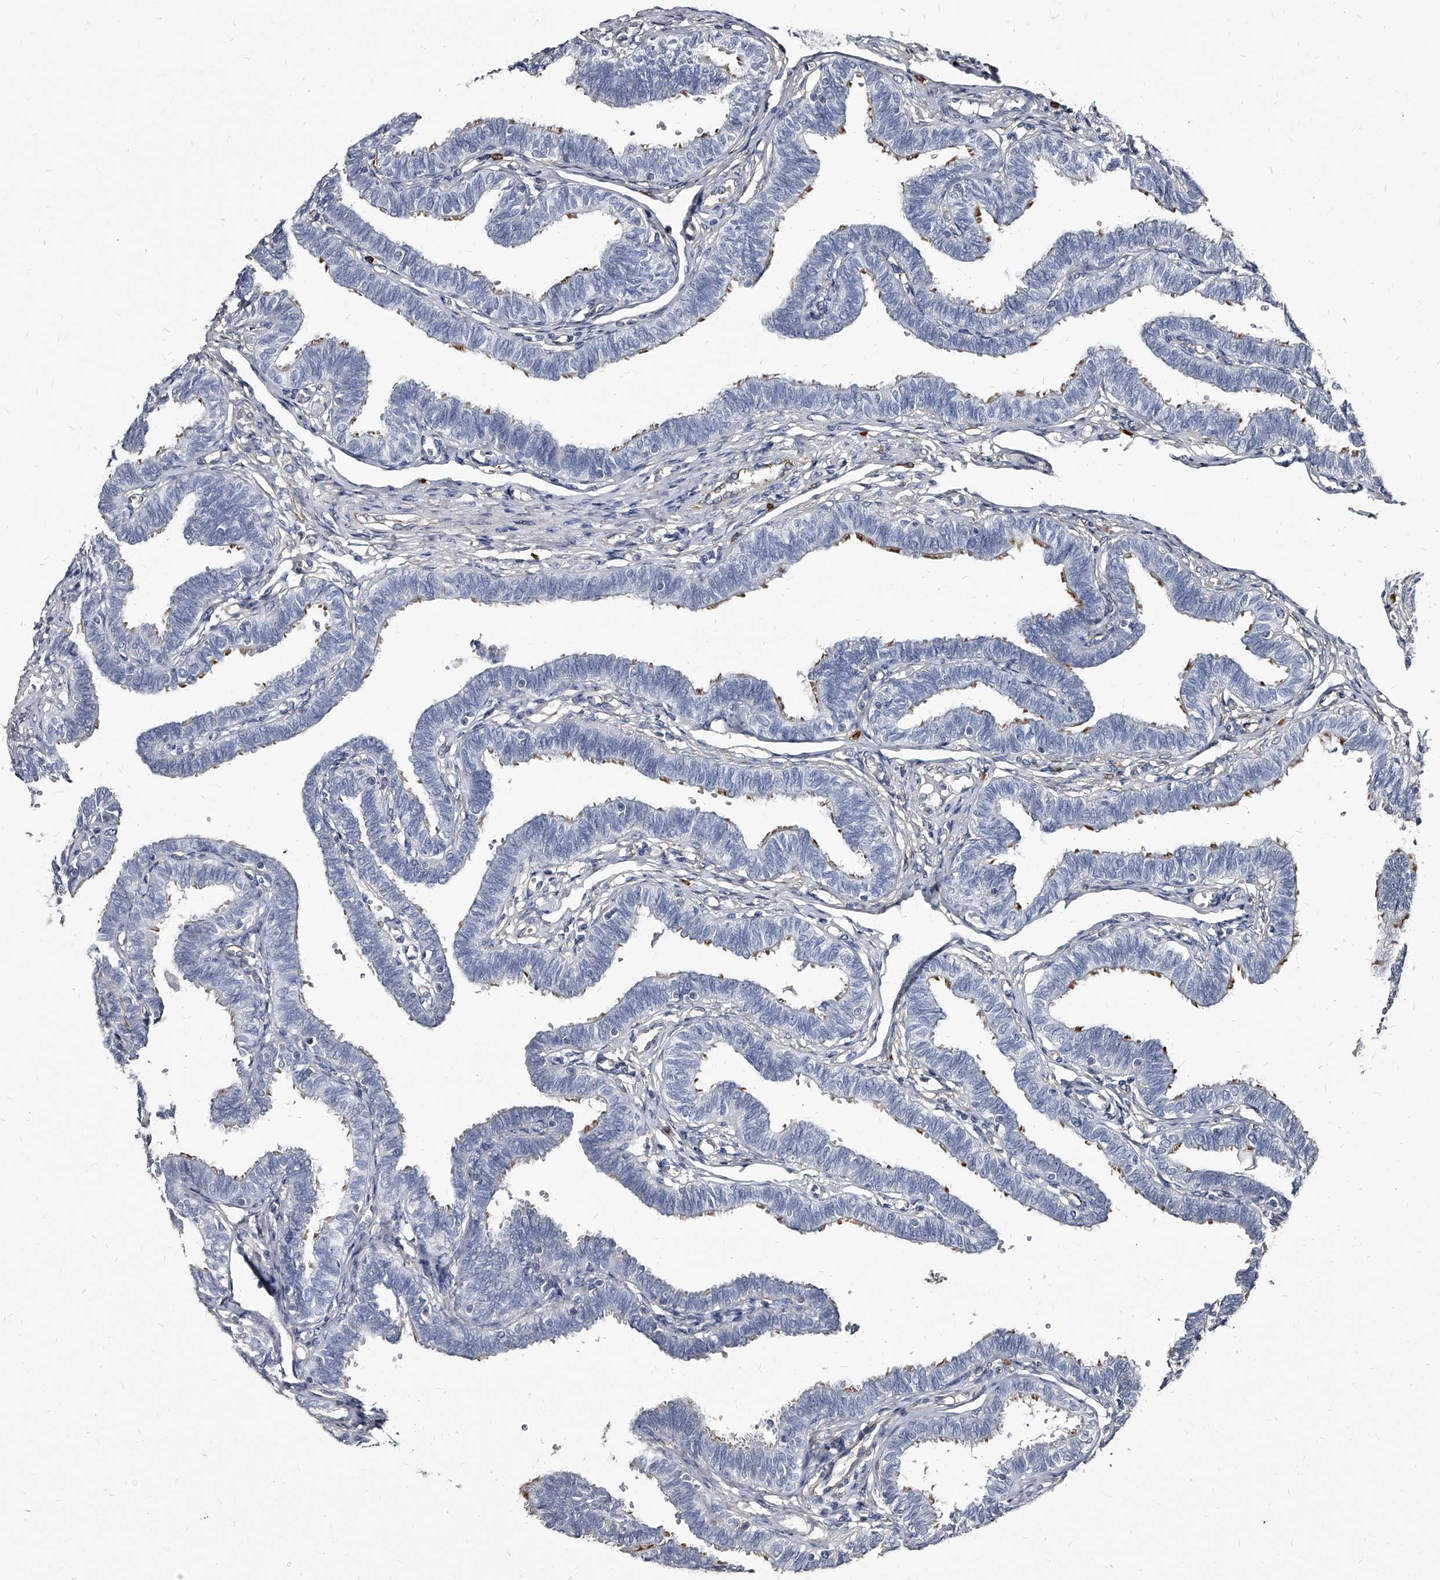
{"staining": {"intensity": "weak", "quantity": "<25%", "location": "cytoplasmic/membranous"}, "tissue": "fallopian tube", "cell_type": "Glandular cells", "image_type": "normal", "snomed": [{"axis": "morphology", "description": "Normal tissue, NOS"}, {"axis": "topography", "description": "Fallopian tube"}, {"axis": "topography", "description": "Ovary"}], "caption": "The image displays no staining of glandular cells in normal fallopian tube. (Stains: DAB (3,3'-diaminobenzidine) IHC with hematoxylin counter stain, Microscopy: brightfield microscopy at high magnification).", "gene": "PGLYRP3", "patient": {"sex": "female", "age": 23}}